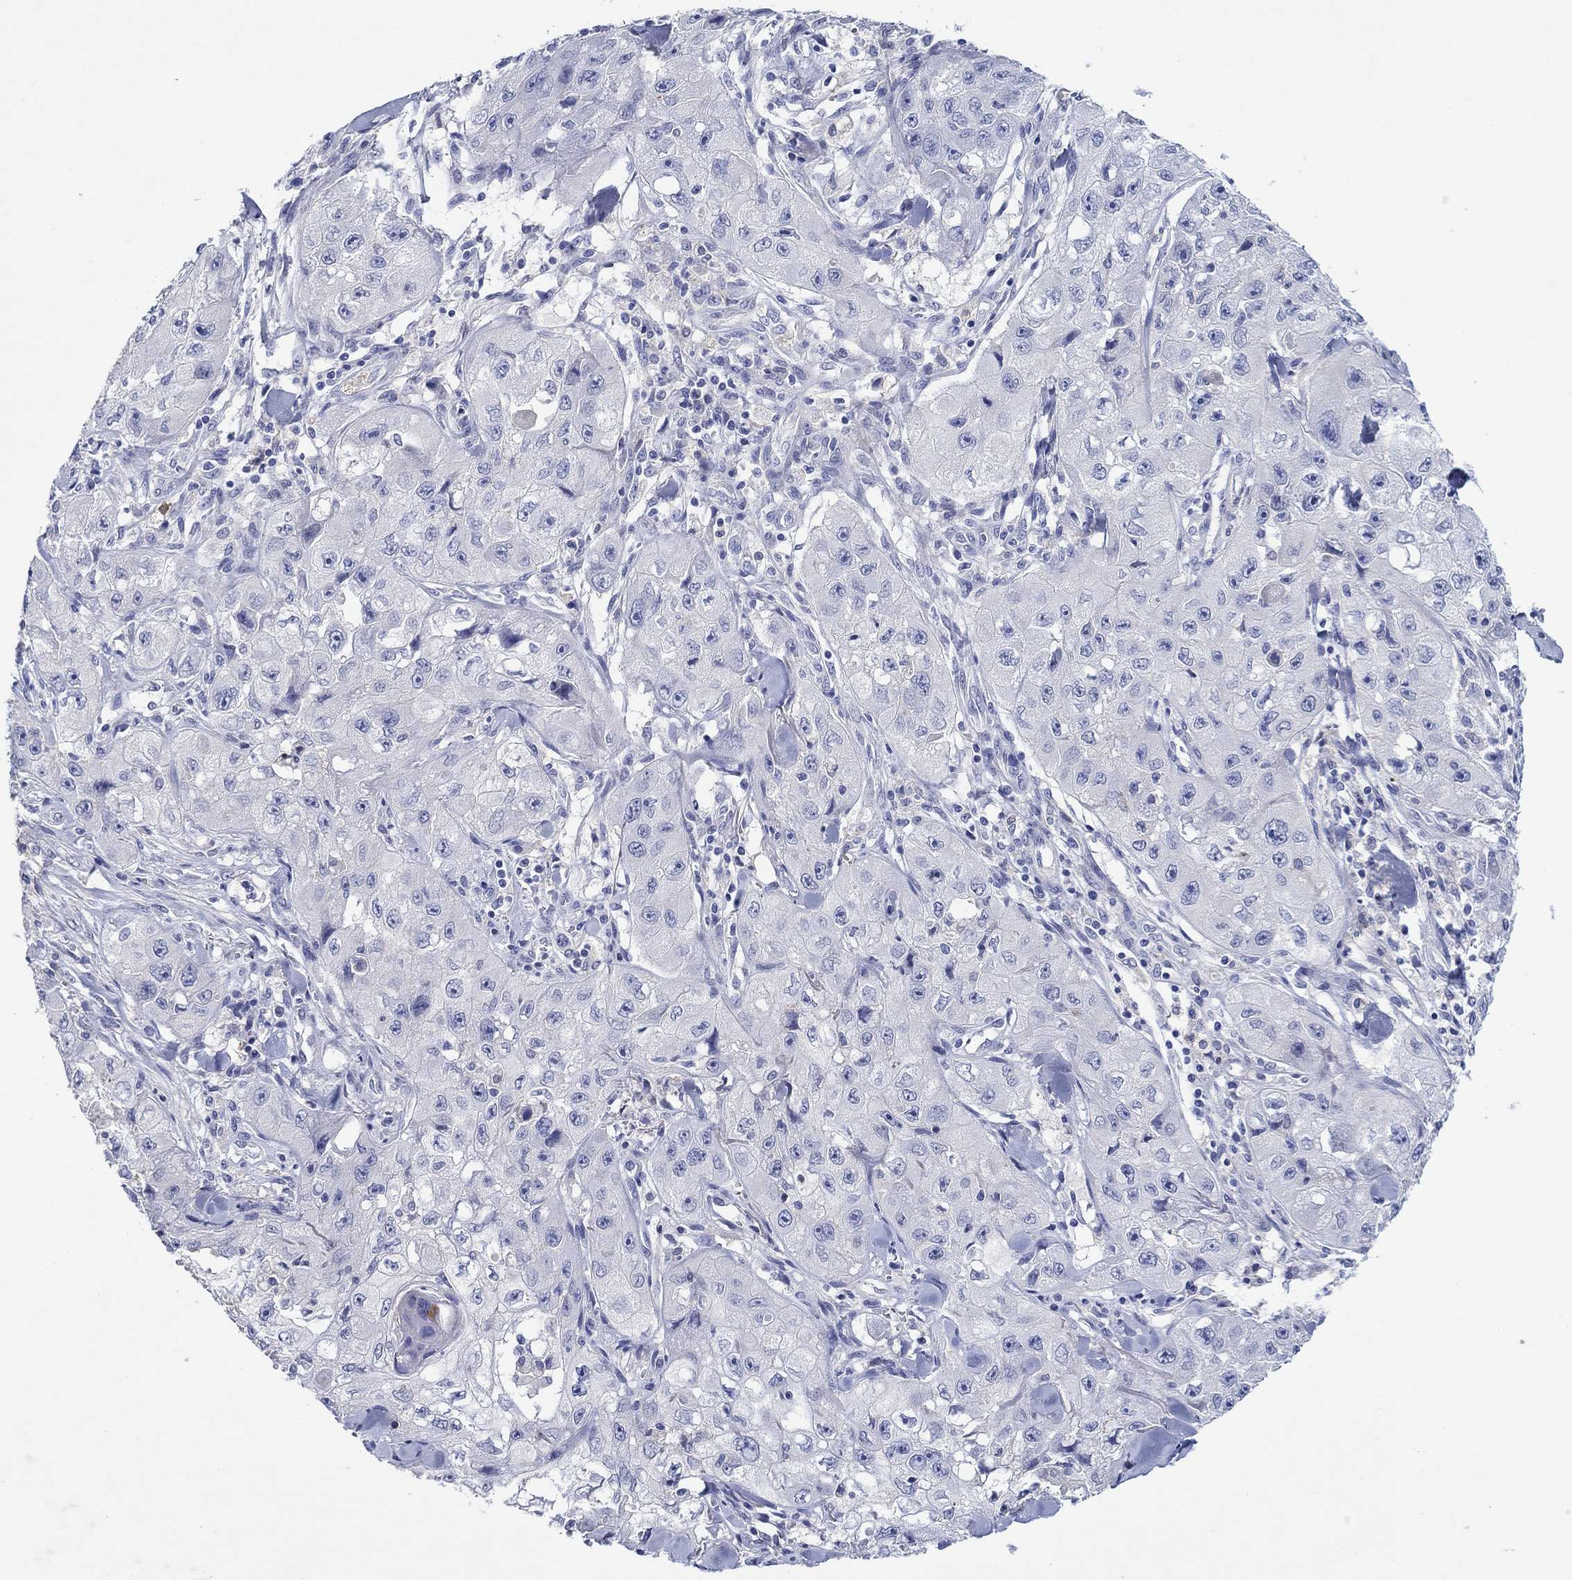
{"staining": {"intensity": "negative", "quantity": "none", "location": "none"}, "tissue": "skin cancer", "cell_type": "Tumor cells", "image_type": "cancer", "snomed": [{"axis": "morphology", "description": "Squamous cell carcinoma, NOS"}, {"axis": "topography", "description": "Skin"}, {"axis": "topography", "description": "Subcutis"}], "caption": "This micrograph is of skin squamous cell carcinoma stained with immunohistochemistry (IHC) to label a protein in brown with the nuclei are counter-stained blue. There is no positivity in tumor cells.", "gene": "HDC", "patient": {"sex": "male", "age": 73}}